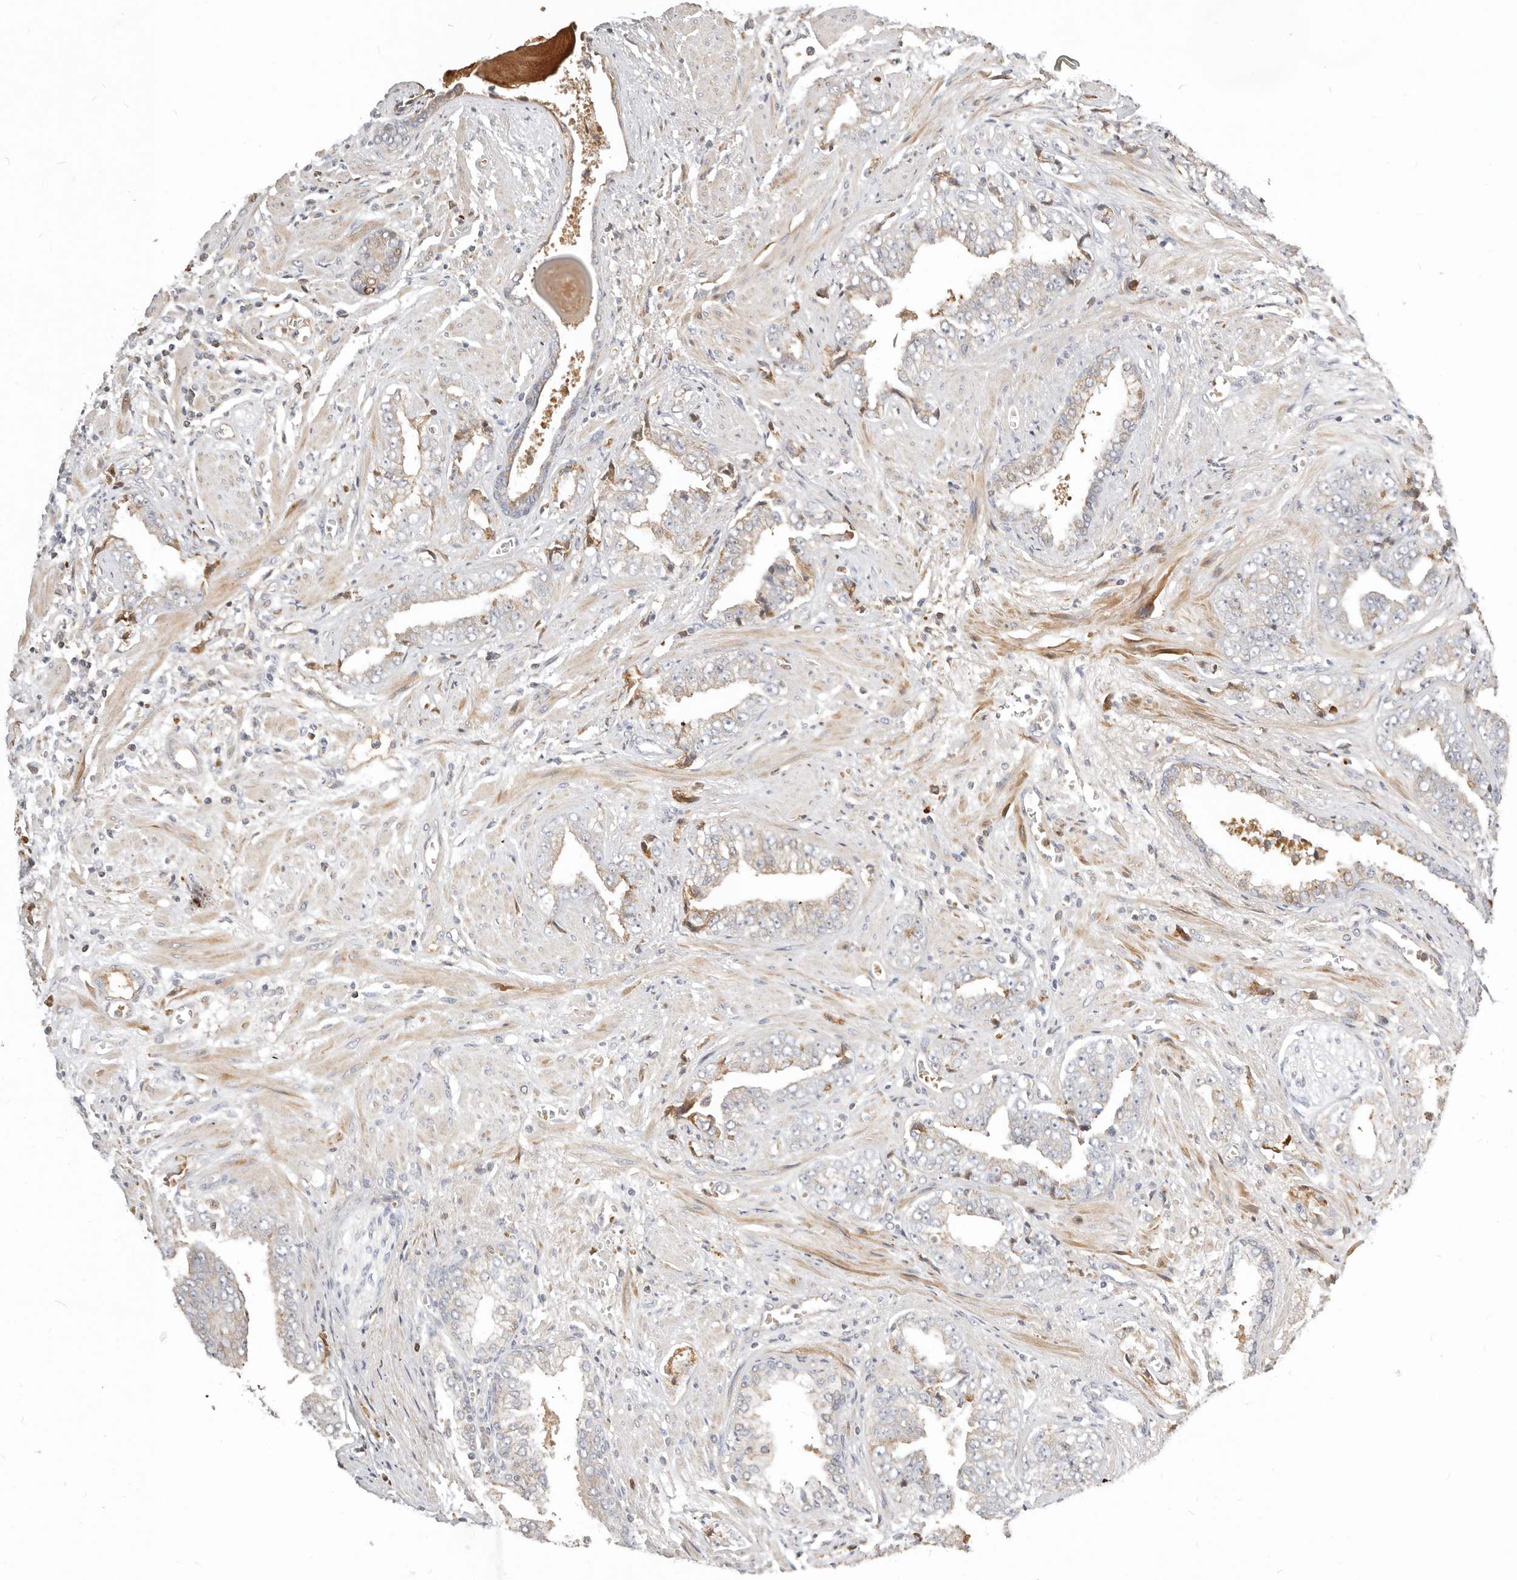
{"staining": {"intensity": "weak", "quantity": "<25%", "location": "cytoplasmic/membranous"}, "tissue": "prostate cancer", "cell_type": "Tumor cells", "image_type": "cancer", "snomed": [{"axis": "morphology", "description": "Adenocarcinoma, High grade"}, {"axis": "topography", "description": "Prostate"}], "caption": "Tumor cells are negative for protein expression in human prostate adenocarcinoma (high-grade).", "gene": "MTFR2", "patient": {"sex": "male", "age": 71}}